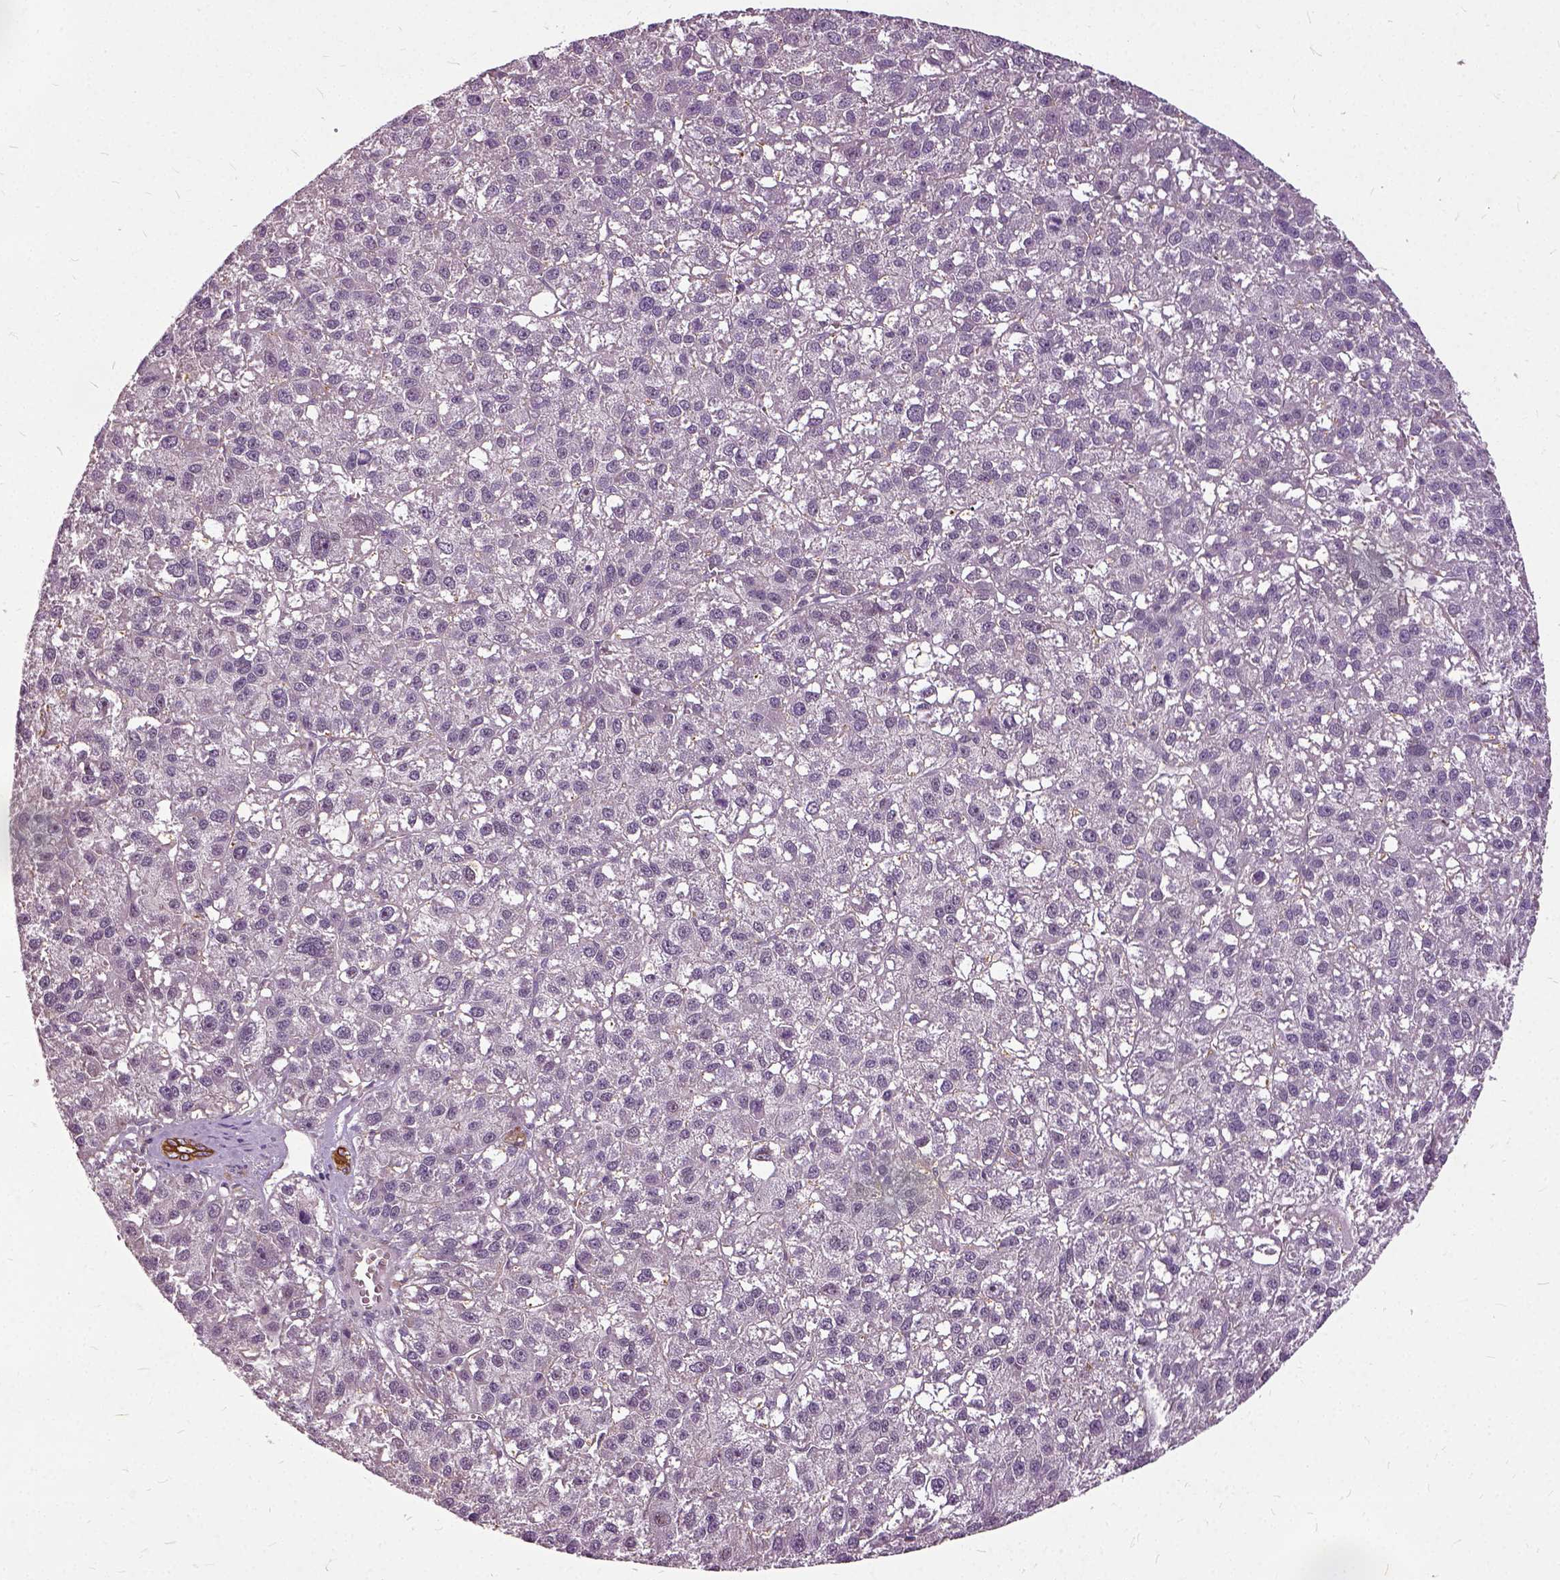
{"staining": {"intensity": "negative", "quantity": "none", "location": "none"}, "tissue": "liver cancer", "cell_type": "Tumor cells", "image_type": "cancer", "snomed": [{"axis": "morphology", "description": "Carcinoma, Hepatocellular, NOS"}, {"axis": "topography", "description": "Liver"}], "caption": "An image of hepatocellular carcinoma (liver) stained for a protein demonstrates no brown staining in tumor cells.", "gene": "ILRUN", "patient": {"sex": "female", "age": 70}}